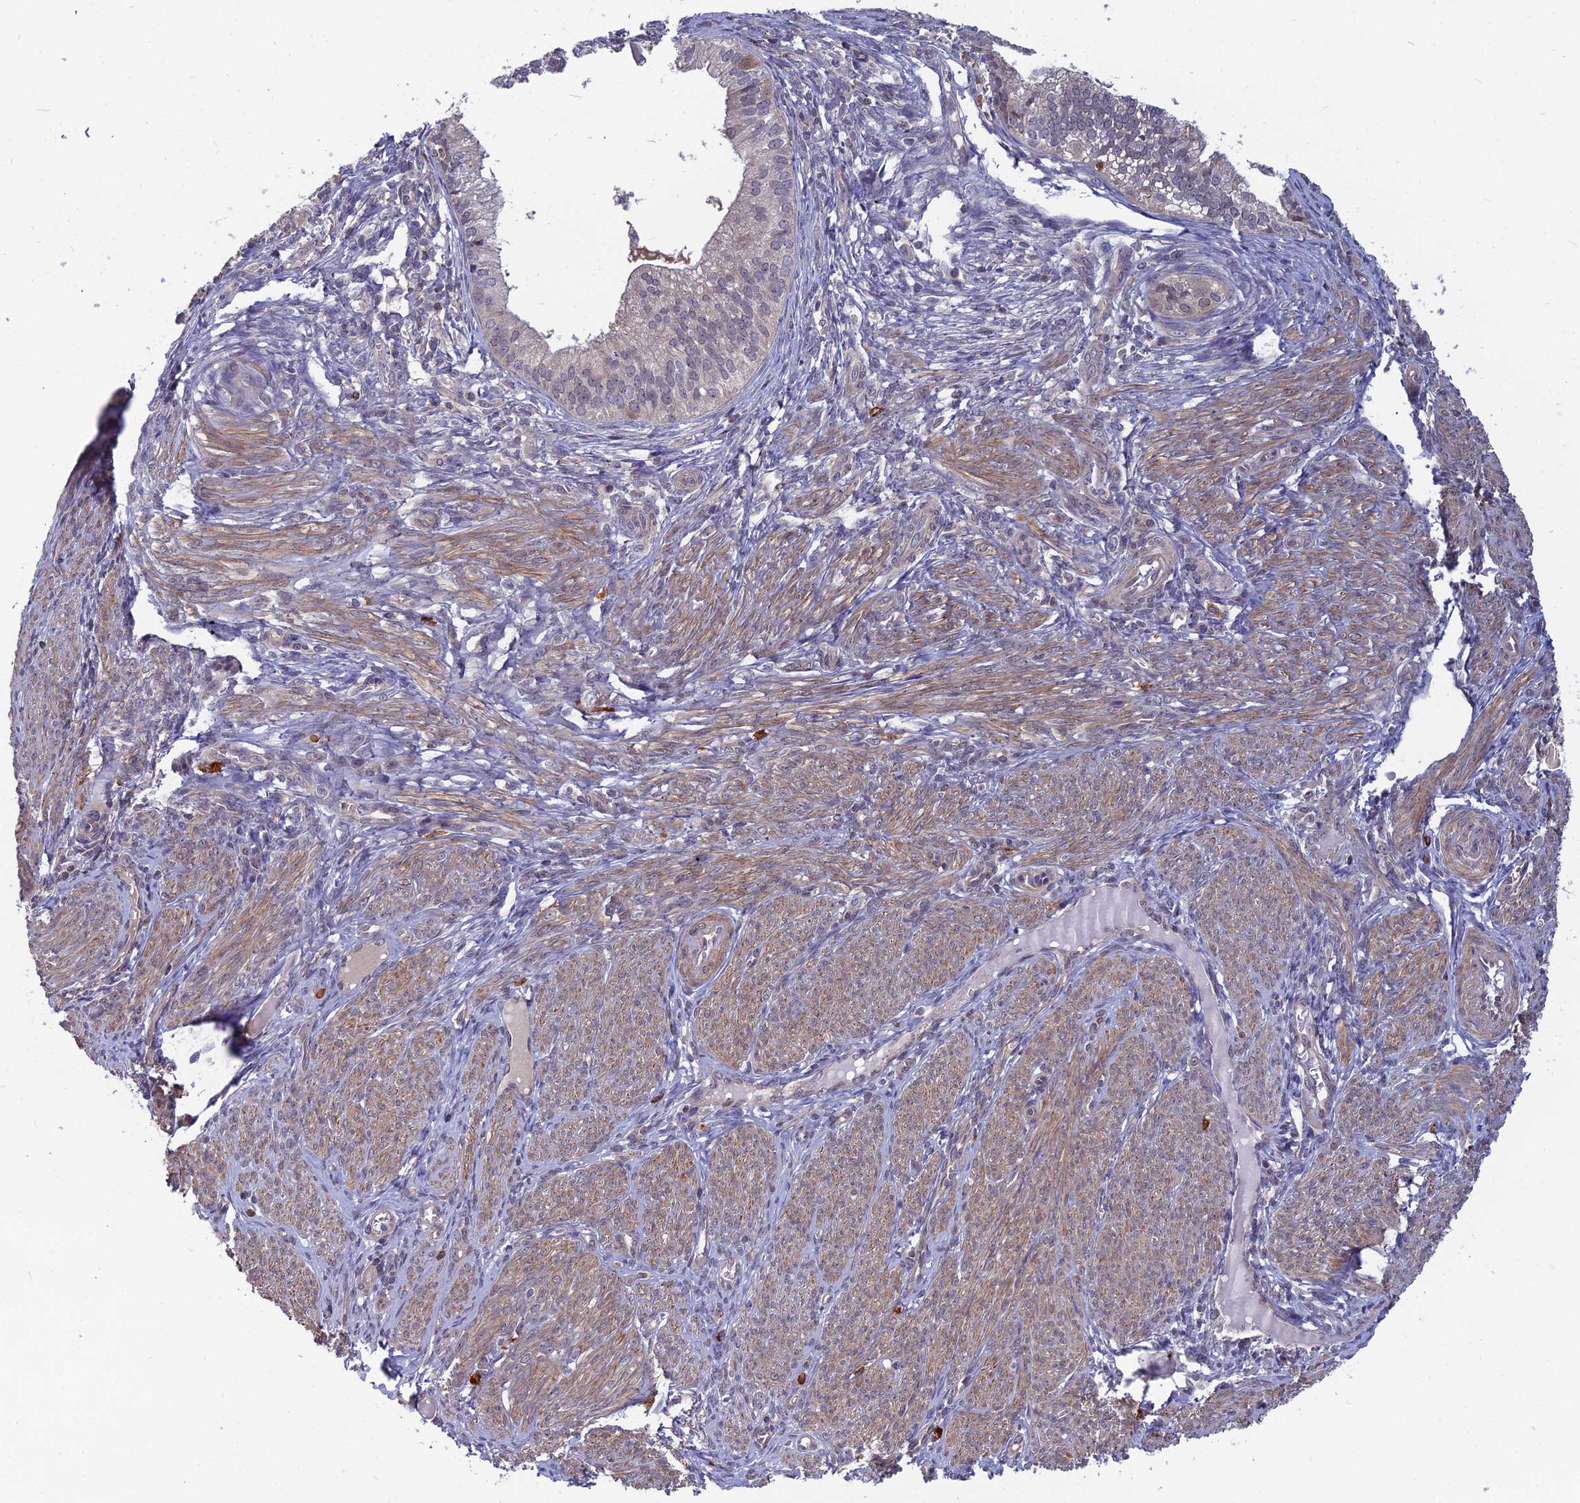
{"staining": {"intensity": "weak", "quantity": "<25%", "location": "cytoplasmic/membranous,nuclear"}, "tissue": "endometrial cancer", "cell_type": "Tumor cells", "image_type": "cancer", "snomed": [{"axis": "morphology", "description": "Adenocarcinoma, NOS"}, {"axis": "topography", "description": "Endometrium"}], "caption": "Micrograph shows no protein positivity in tumor cells of endometrial cancer tissue. Nuclei are stained in blue.", "gene": "OPA3", "patient": {"sex": "female", "age": 50}}